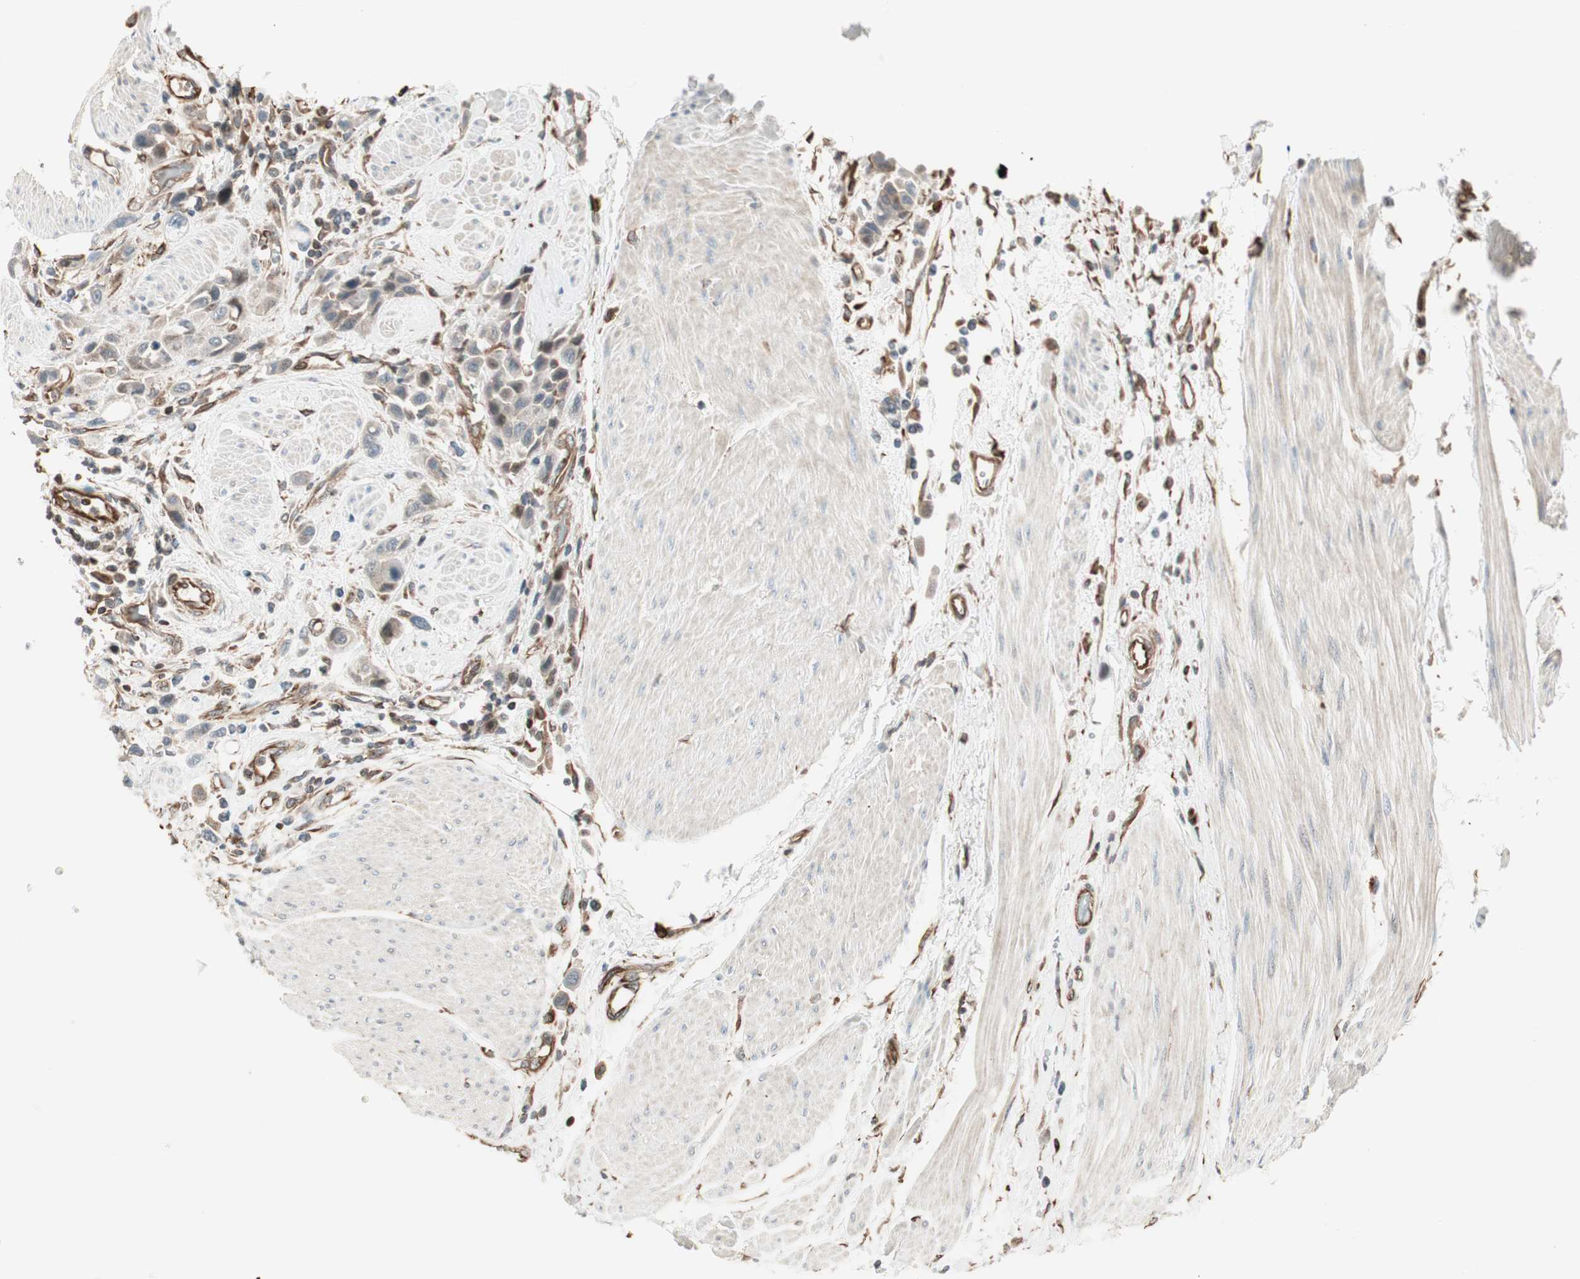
{"staining": {"intensity": "weak", "quantity": ">75%", "location": "cytoplasmic/membranous"}, "tissue": "urothelial cancer", "cell_type": "Tumor cells", "image_type": "cancer", "snomed": [{"axis": "morphology", "description": "Urothelial carcinoma, High grade"}, {"axis": "topography", "description": "Urinary bladder"}], "caption": "Immunohistochemical staining of high-grade urothelial carcinoma demonstrates weak cytoplasmic/membranous protein staining in approximately >75% of tumor cells.", "gene": "MAD2L2", "patient": {"sex": "male", "age": 50}}